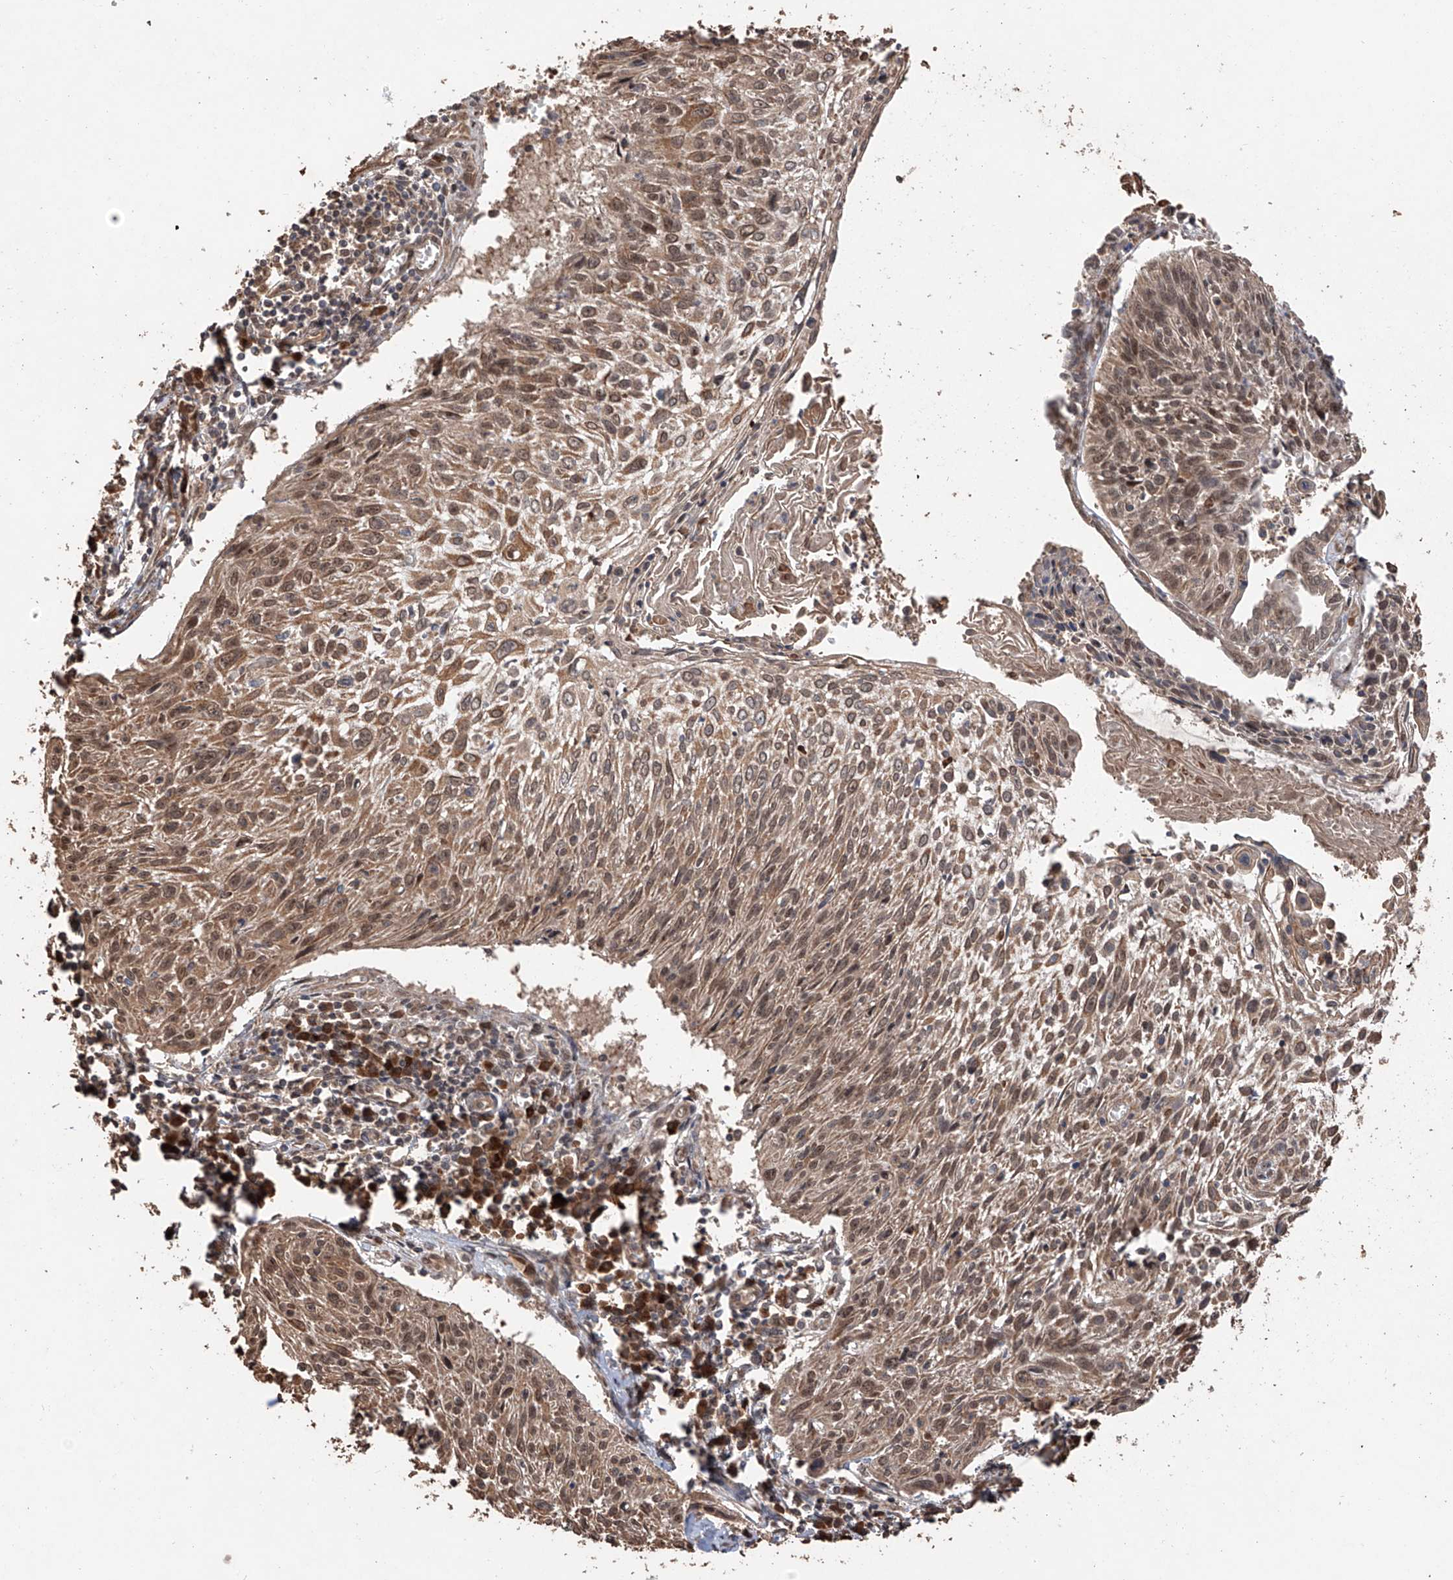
{"staining": {"intensity": "moderate", "quantity": ">75%", "location": "cytoplasmic/membranous,nuclear"}, "tissue": "cervical cancer", "cell_type": "Tumor cells", "image_type": "cancer", "snomed": [{"axis": "morphology", "description": "Squamous cell carcinoma, NOS"}, {"axis": "topography", "description": "Cervix"}], "caption": "Cervical cancer stained with a protein marker reveals moderate staining in tumor cells.", "gene": "FAM135A", "patient": {"sex": "female", "age": 51}}